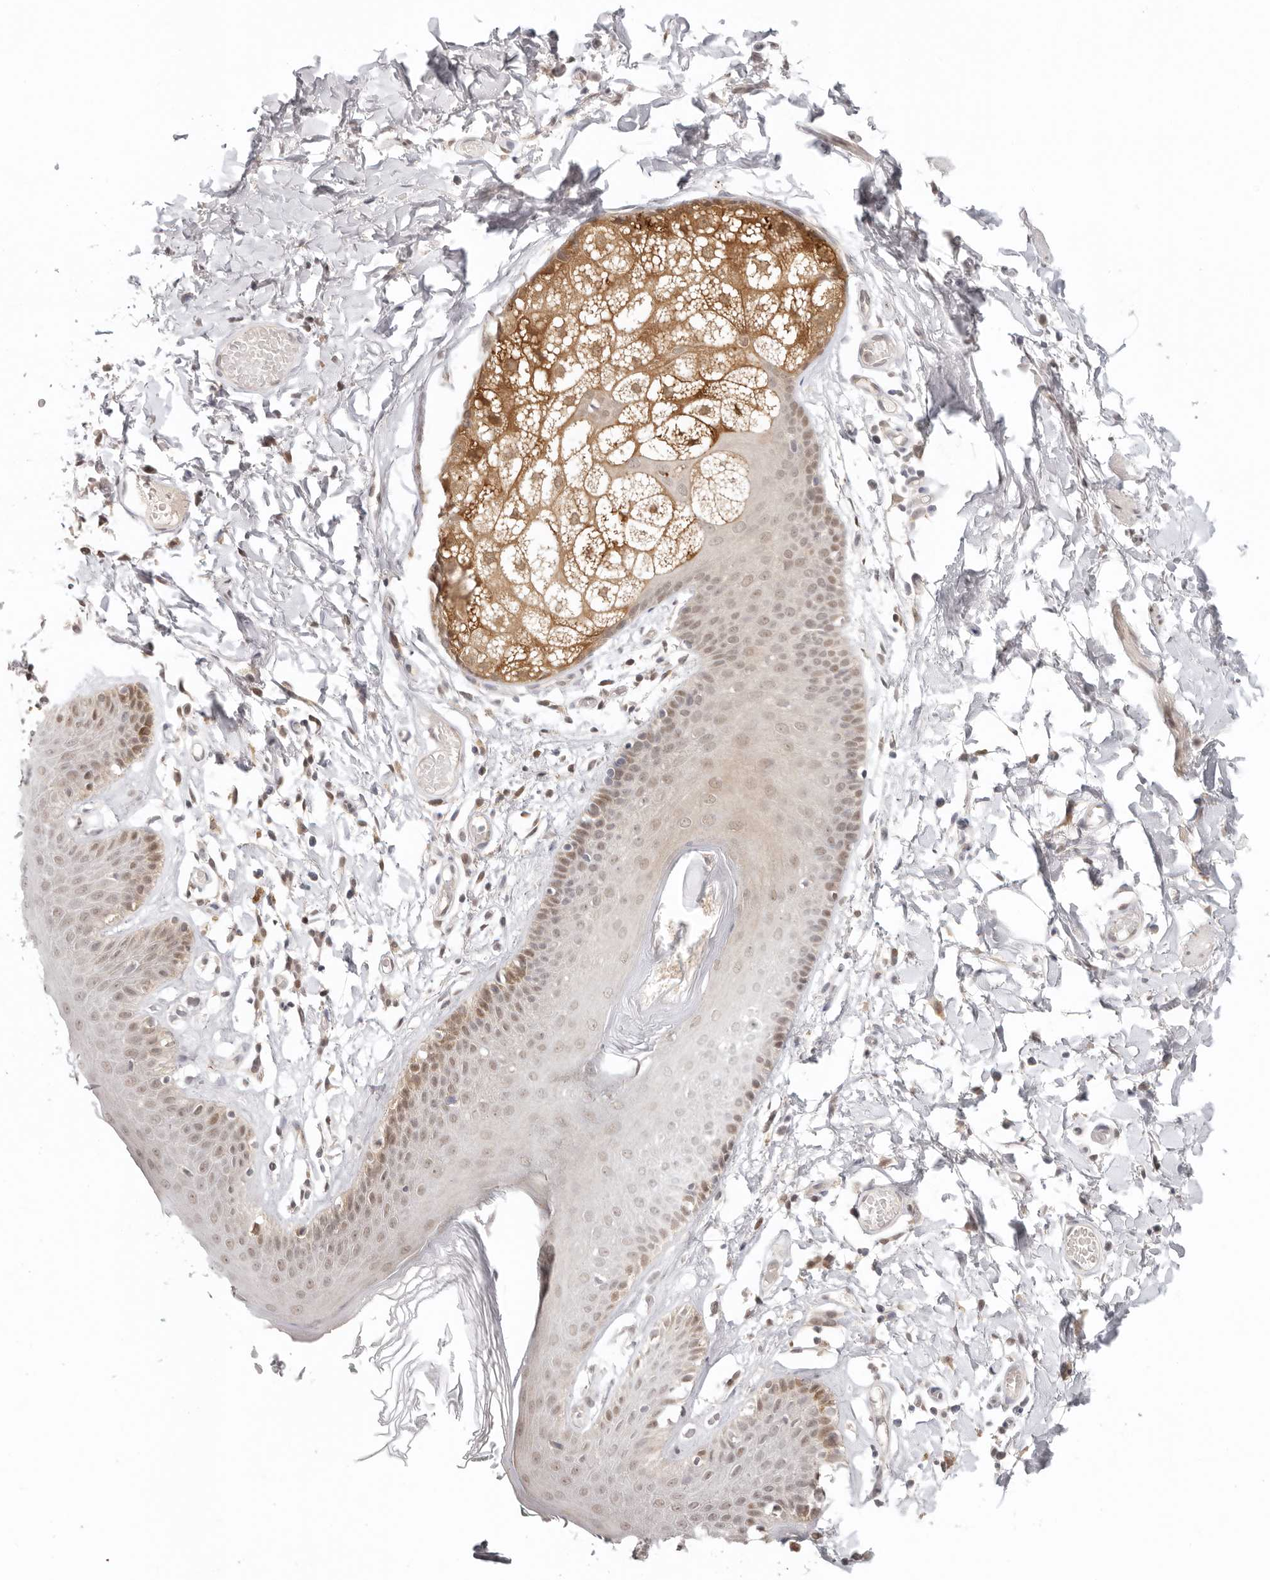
{"staining": {"intensity": "moderate", "quantity": "<25%", "location": "cytoplasmic/membranous,nuclear"}, "tissue": "skin", "cell_type": "Epidermal cells", "image_type": "normal", "snomed": [{"axis": "morphology", "description": "Normal tissue, NOS"}, {"axis": "topography", "description": "Vulva"}], "caption": "A brown stain shows moderate cytoplasmic/membranous,nuclear staining of a protein in epidermal cells of benign human skin. (IHC, brightfield microscopy, high magnification).", "gene": "LARP7", "patient": {"sex": "female", "age": 73}}